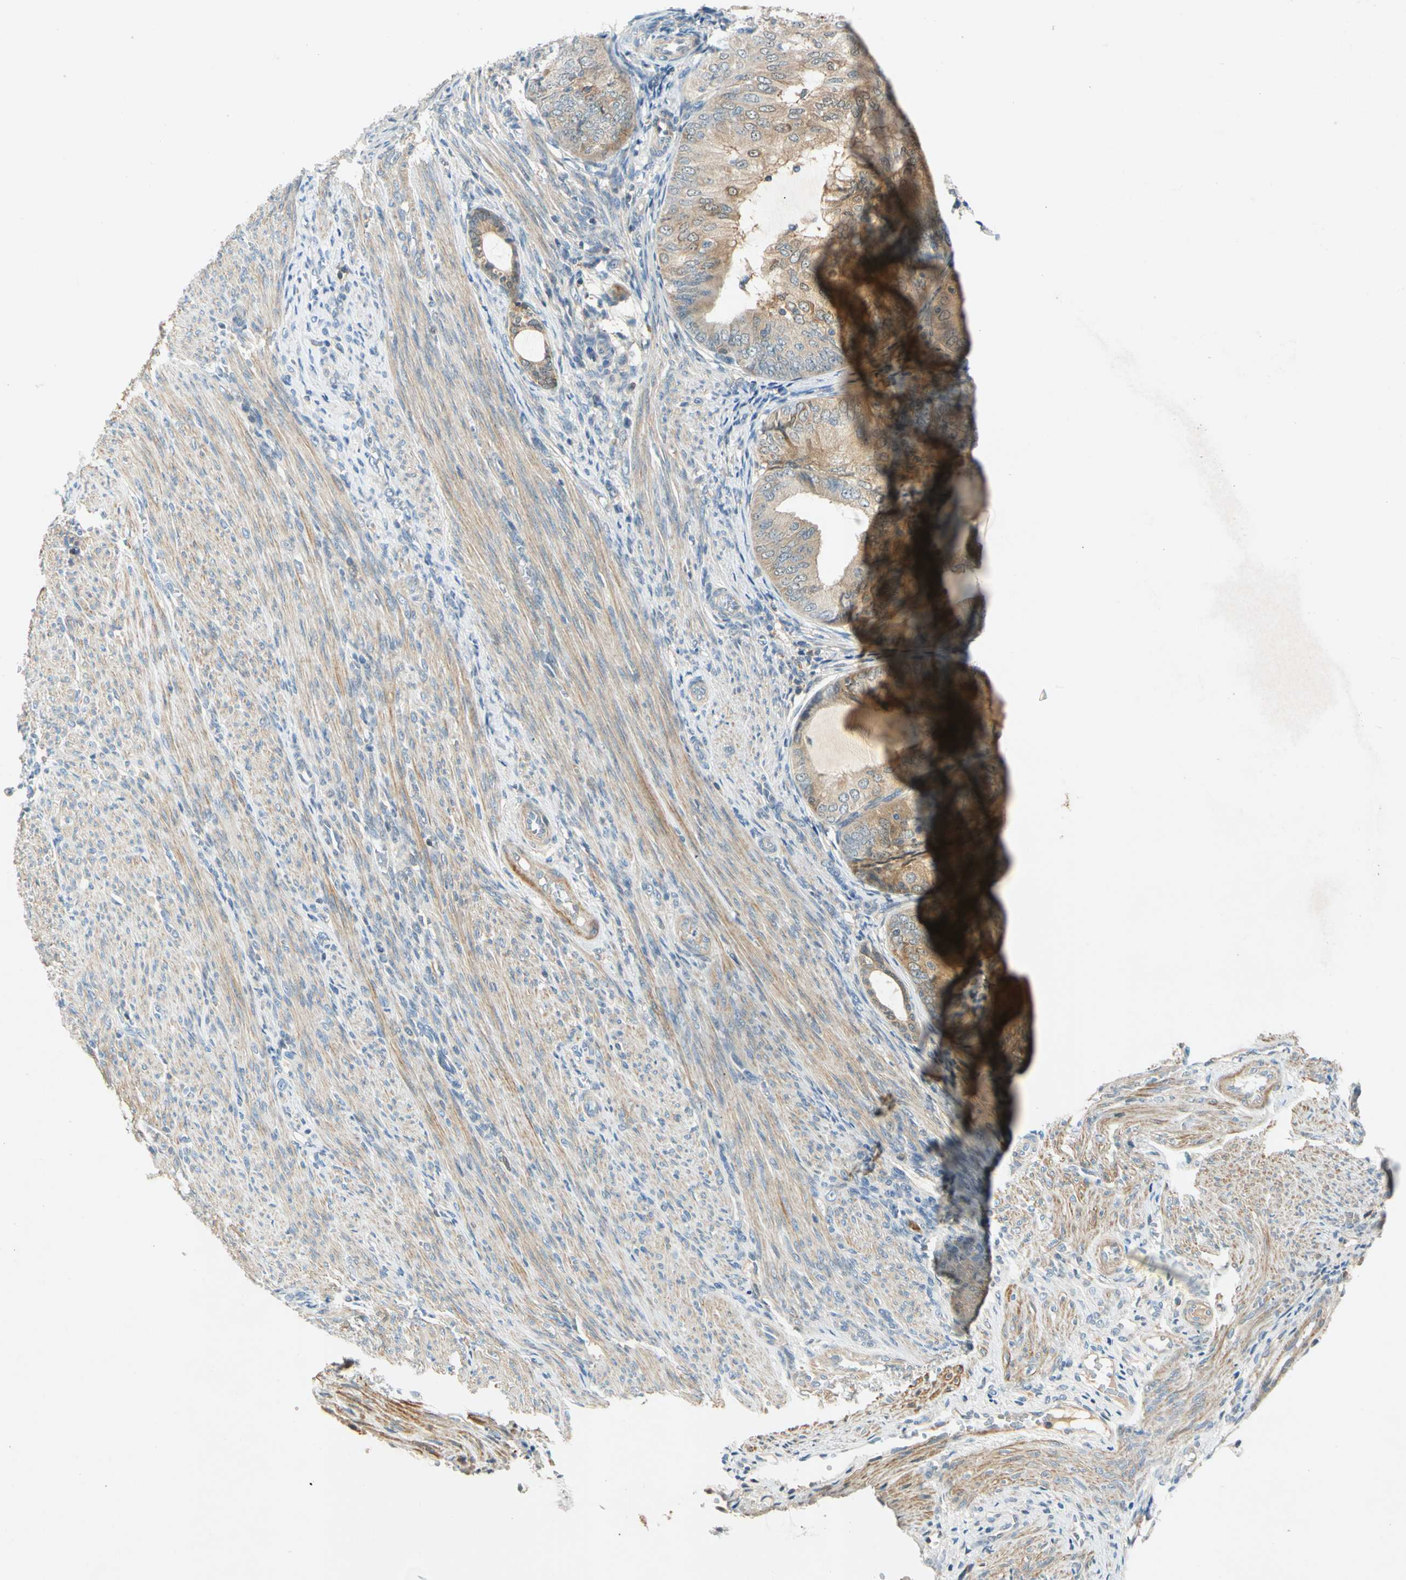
{"staining": {"intensity": "moderate", "quantity": ">75%", "location": "cytoplasmic/membranous"}, "tissue": "endometrial cancer", "cell_type": "Tumor cells", "image_type": "cancer", "snomed": [{"axis": "morphology", "description": "Adenocarcinoma, NOS"}, {"axis": "topography", "description": "Endometrium"}], "caption": "About >75% of tumor cells in human endometrial adenocarcinoma reveal moderate cytoplasmic/membranous protein positivity as visualized by brown immunohistochemical staining.", "gene": "WIPI1", "patient": {"sex": "female", "age": 81}}